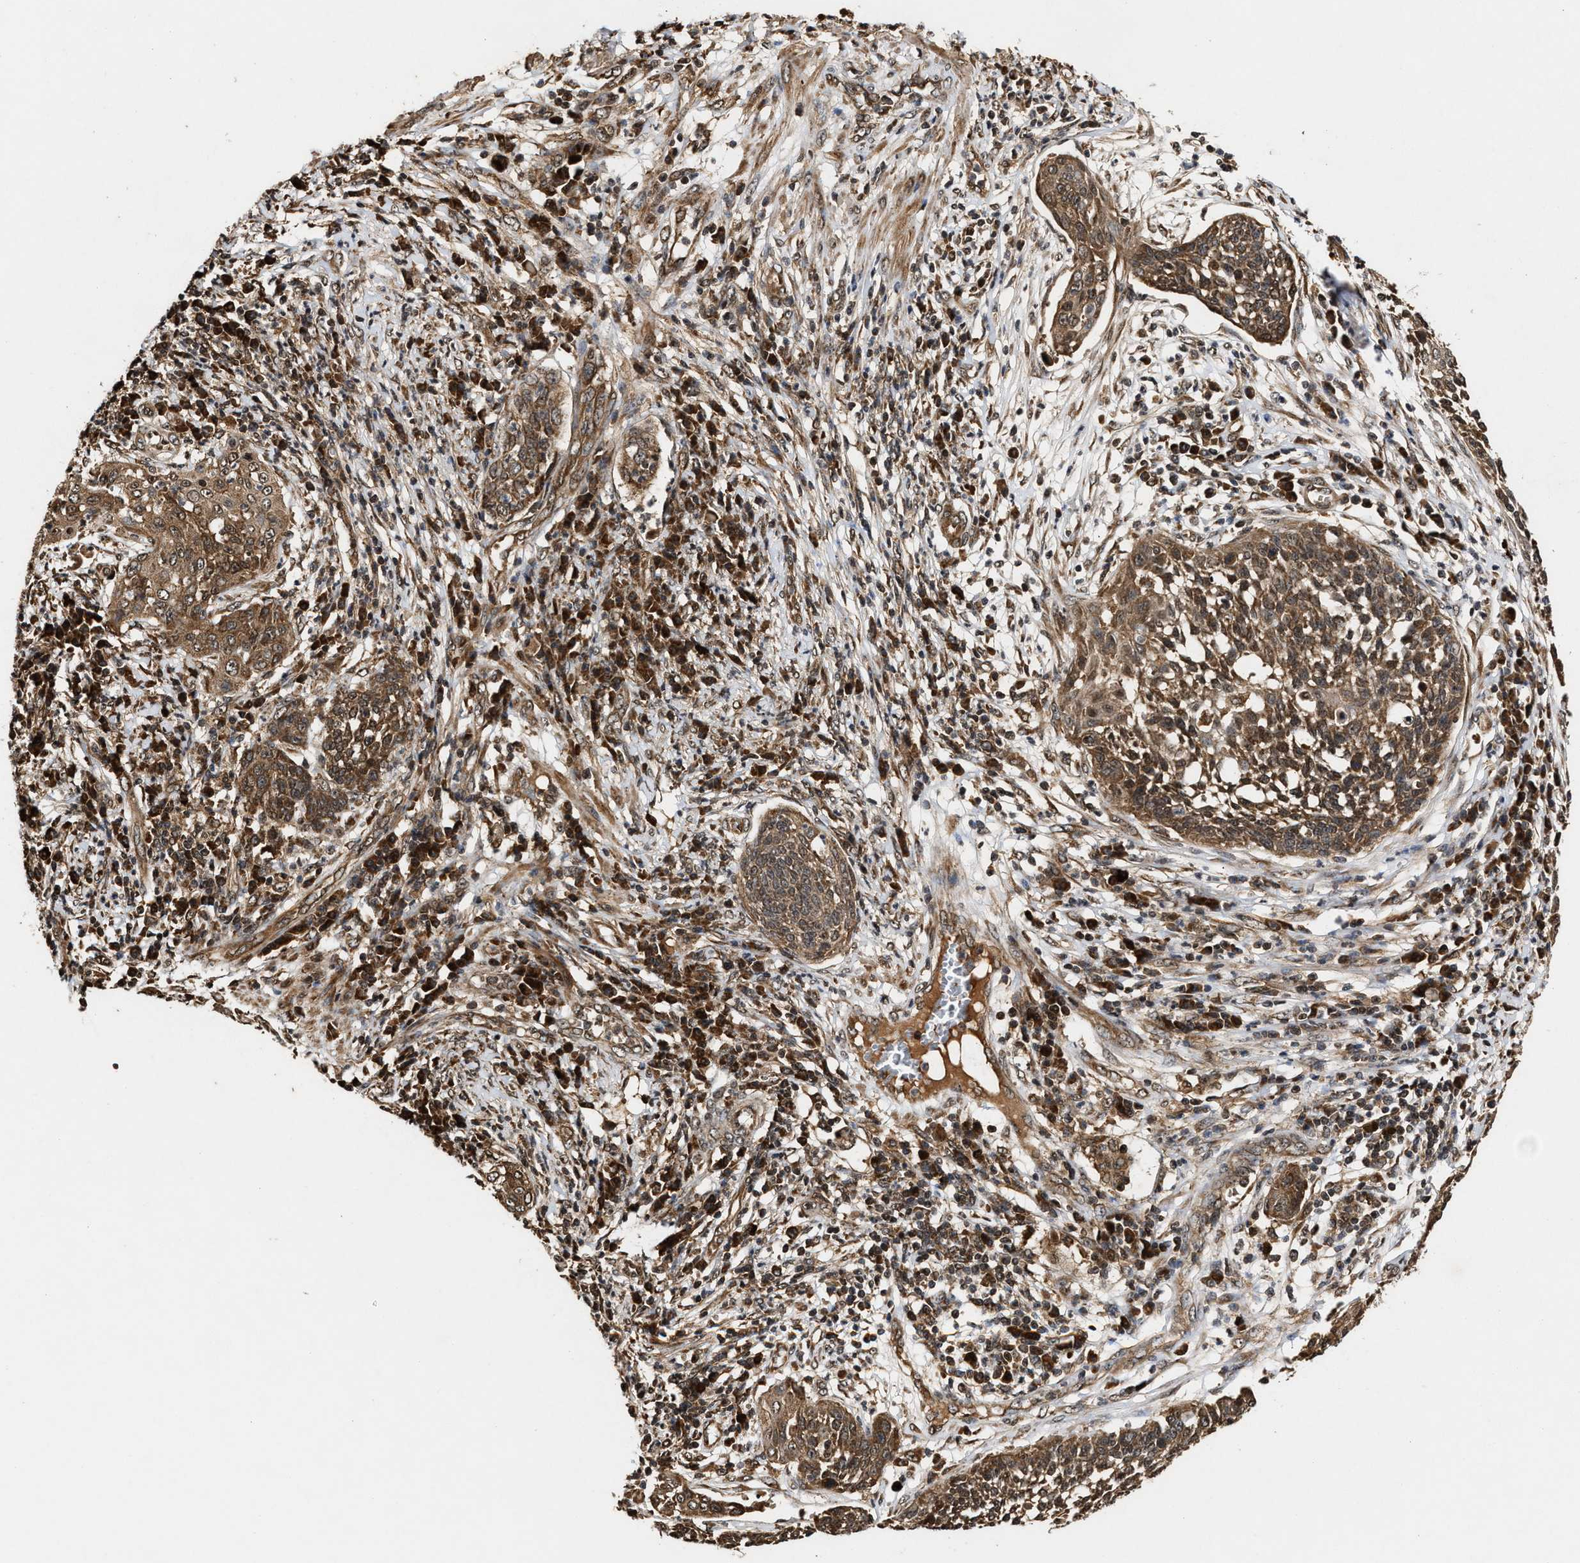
{"staining": {"intensity": "moderate", "quantity": ">75%", "location": "cytoplasmic/membranous"}, "tissue": "cervical cancer", "cell_type": "Tumor cells", "image_type": "cancer", "snomed": [{"axis": "morphology", "description": "Squamous cell carcinoma, NOS"}, {"axis": "topography", "description": "Cervix"}], "caption": "Protein expression analysis of human cervical cancer reveals moderate cytoplasmic/membranous staining in about >75% of tumor cells.", "gene": "CFLAR", "patient": {"sex": "female", "age": 34}}